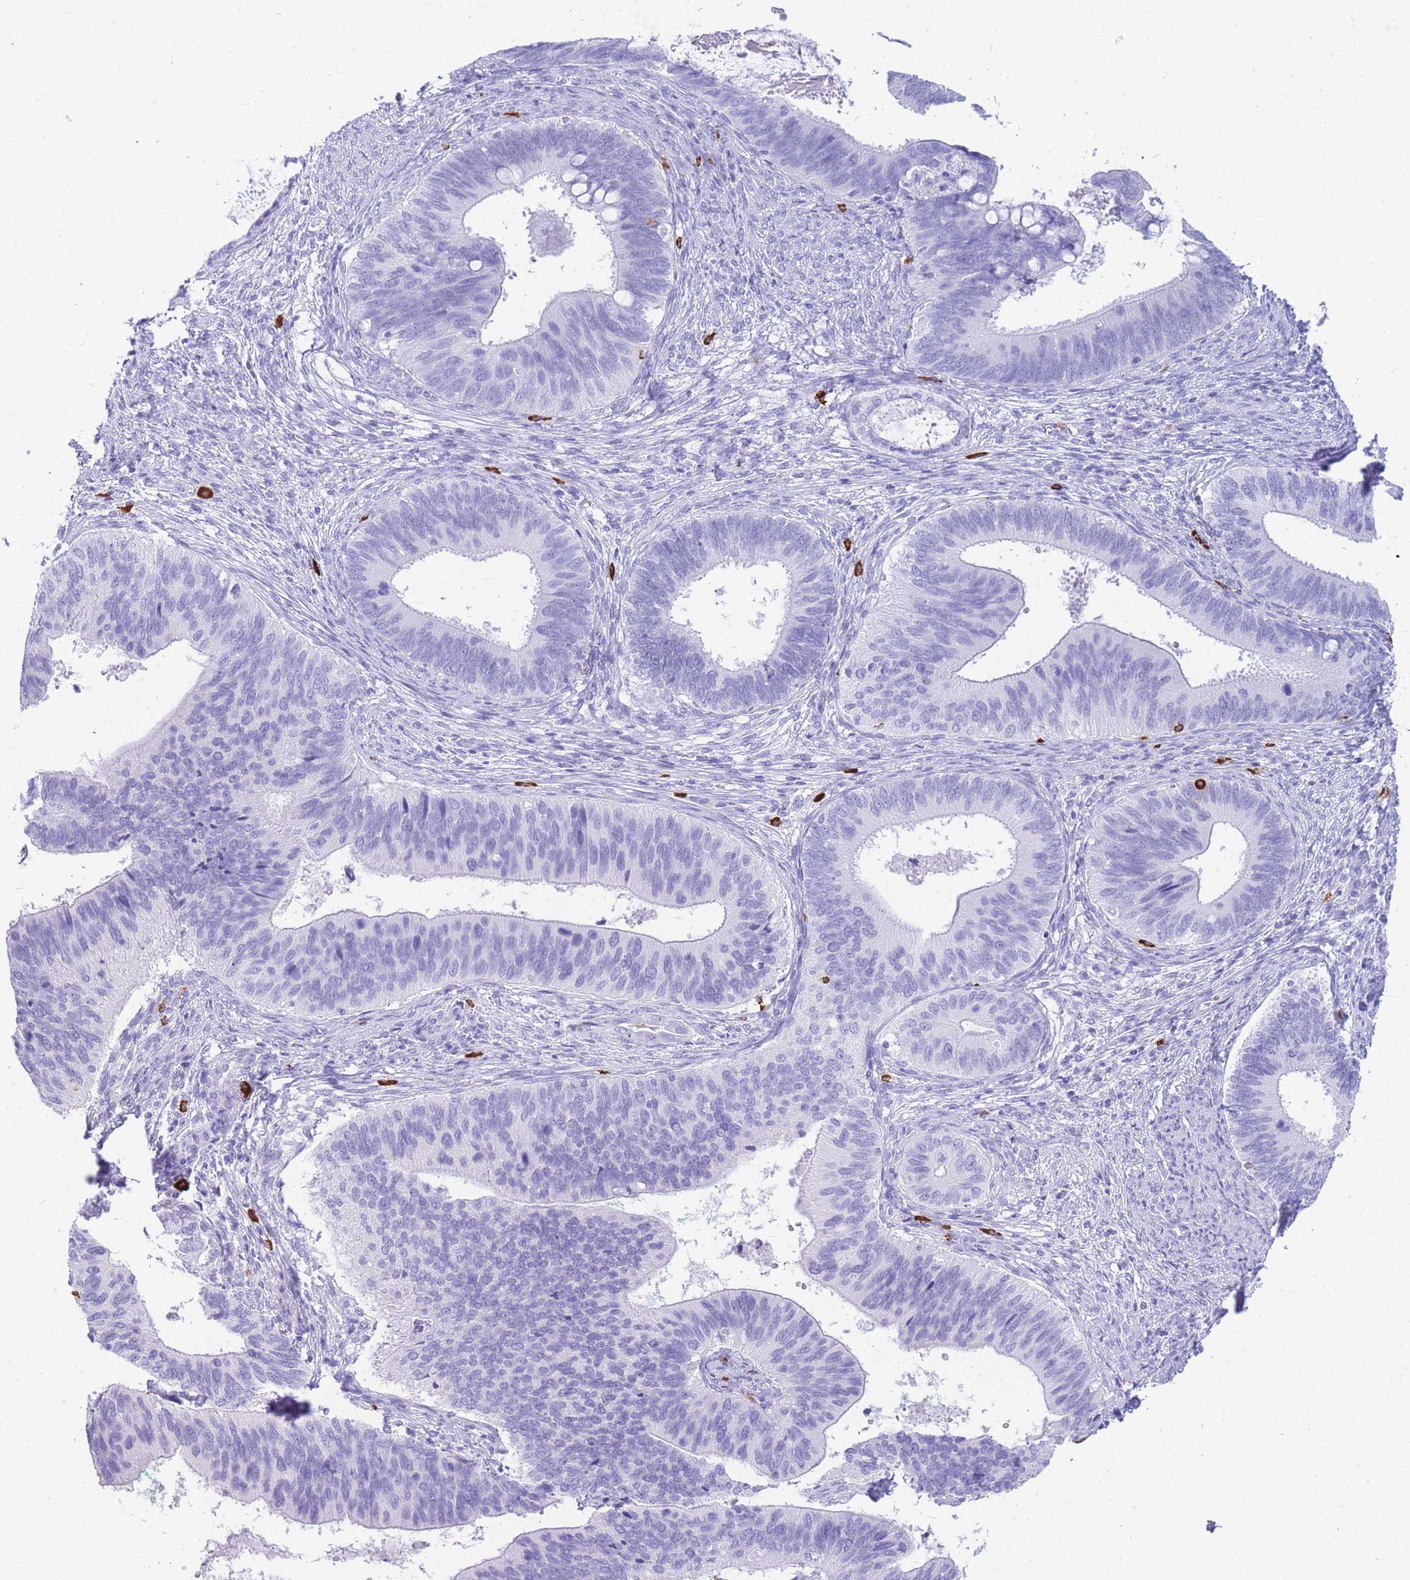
{"staining": {"intensity": "negative", "quantity": "none", "location": "none"}, "tissue": "cervical cancer", "cell_type": "Tumor cells", "image_type": "cancer", "snomed": [{"axis": "morphology", "description": "Adenocarcinoma, NOS"}, {"axis": "topography", "description": "Cervix"}], "caption": "This micrograph is of cervical cancer stained with IHC to label a protein in brown with the nuclei are counter-stained blue. There is no expression in tumor cells.", "gene": "HERC1", "patient": {"sex": "female", "age": 42}}